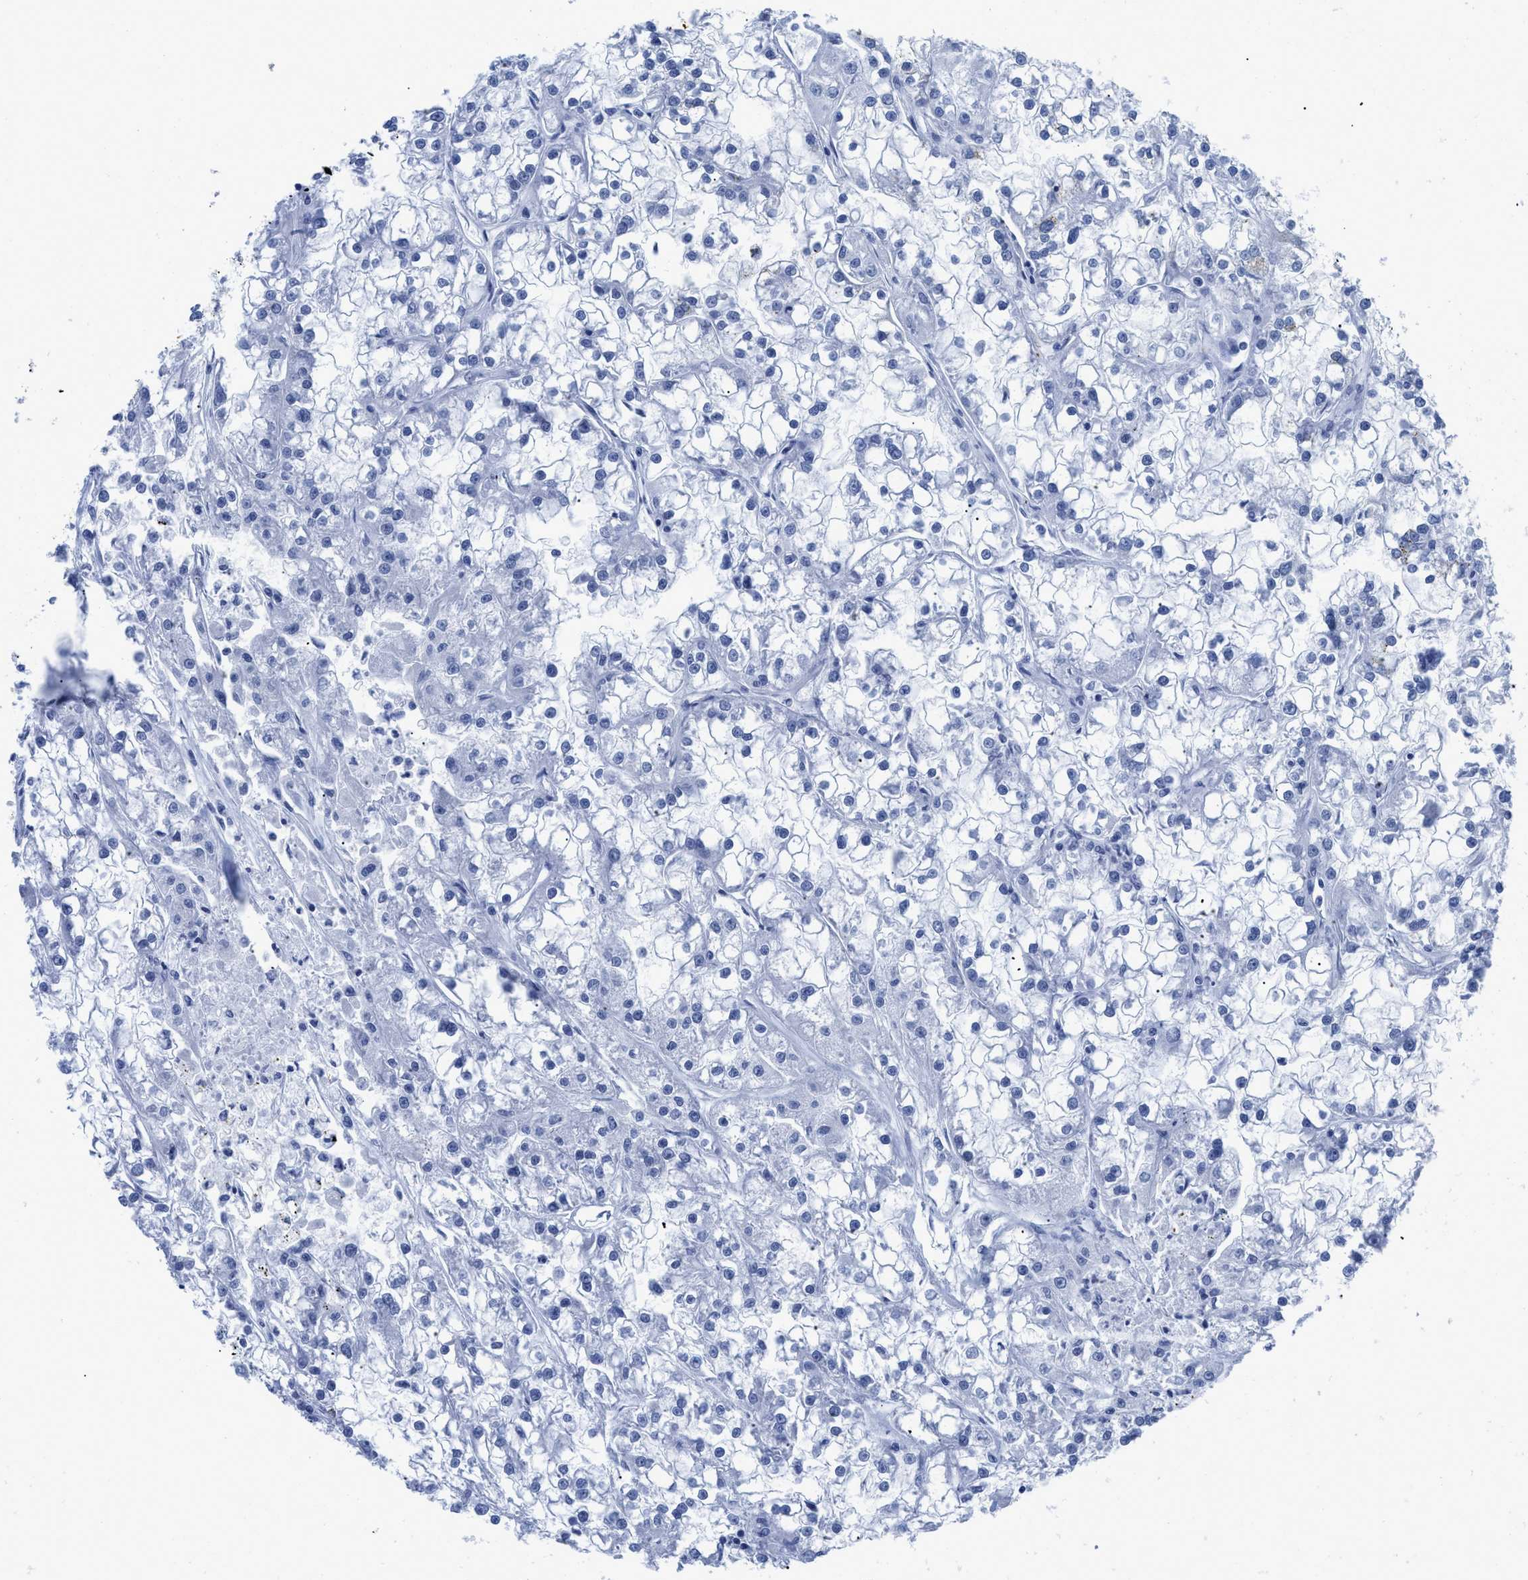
{"staining": {"intensity": "negative", "quantity": "none", "location": "none"}, "tissue": "renal cancer", "cell_type": "Tumor cells", "image_type": "cancer", "snomed": [{"axis": "morphology", "description": "Adenocarcinoma, NOS"}, {"axis": "topography", "description": "Kidney"}], "caption": "This is an immunohistochemistry (IHC) micrograph of human adenocarcinoma (renal). There is no staining in tumor cells.", "gene": "DUSP26", "patient": {"sex": "female", "age": 52}}